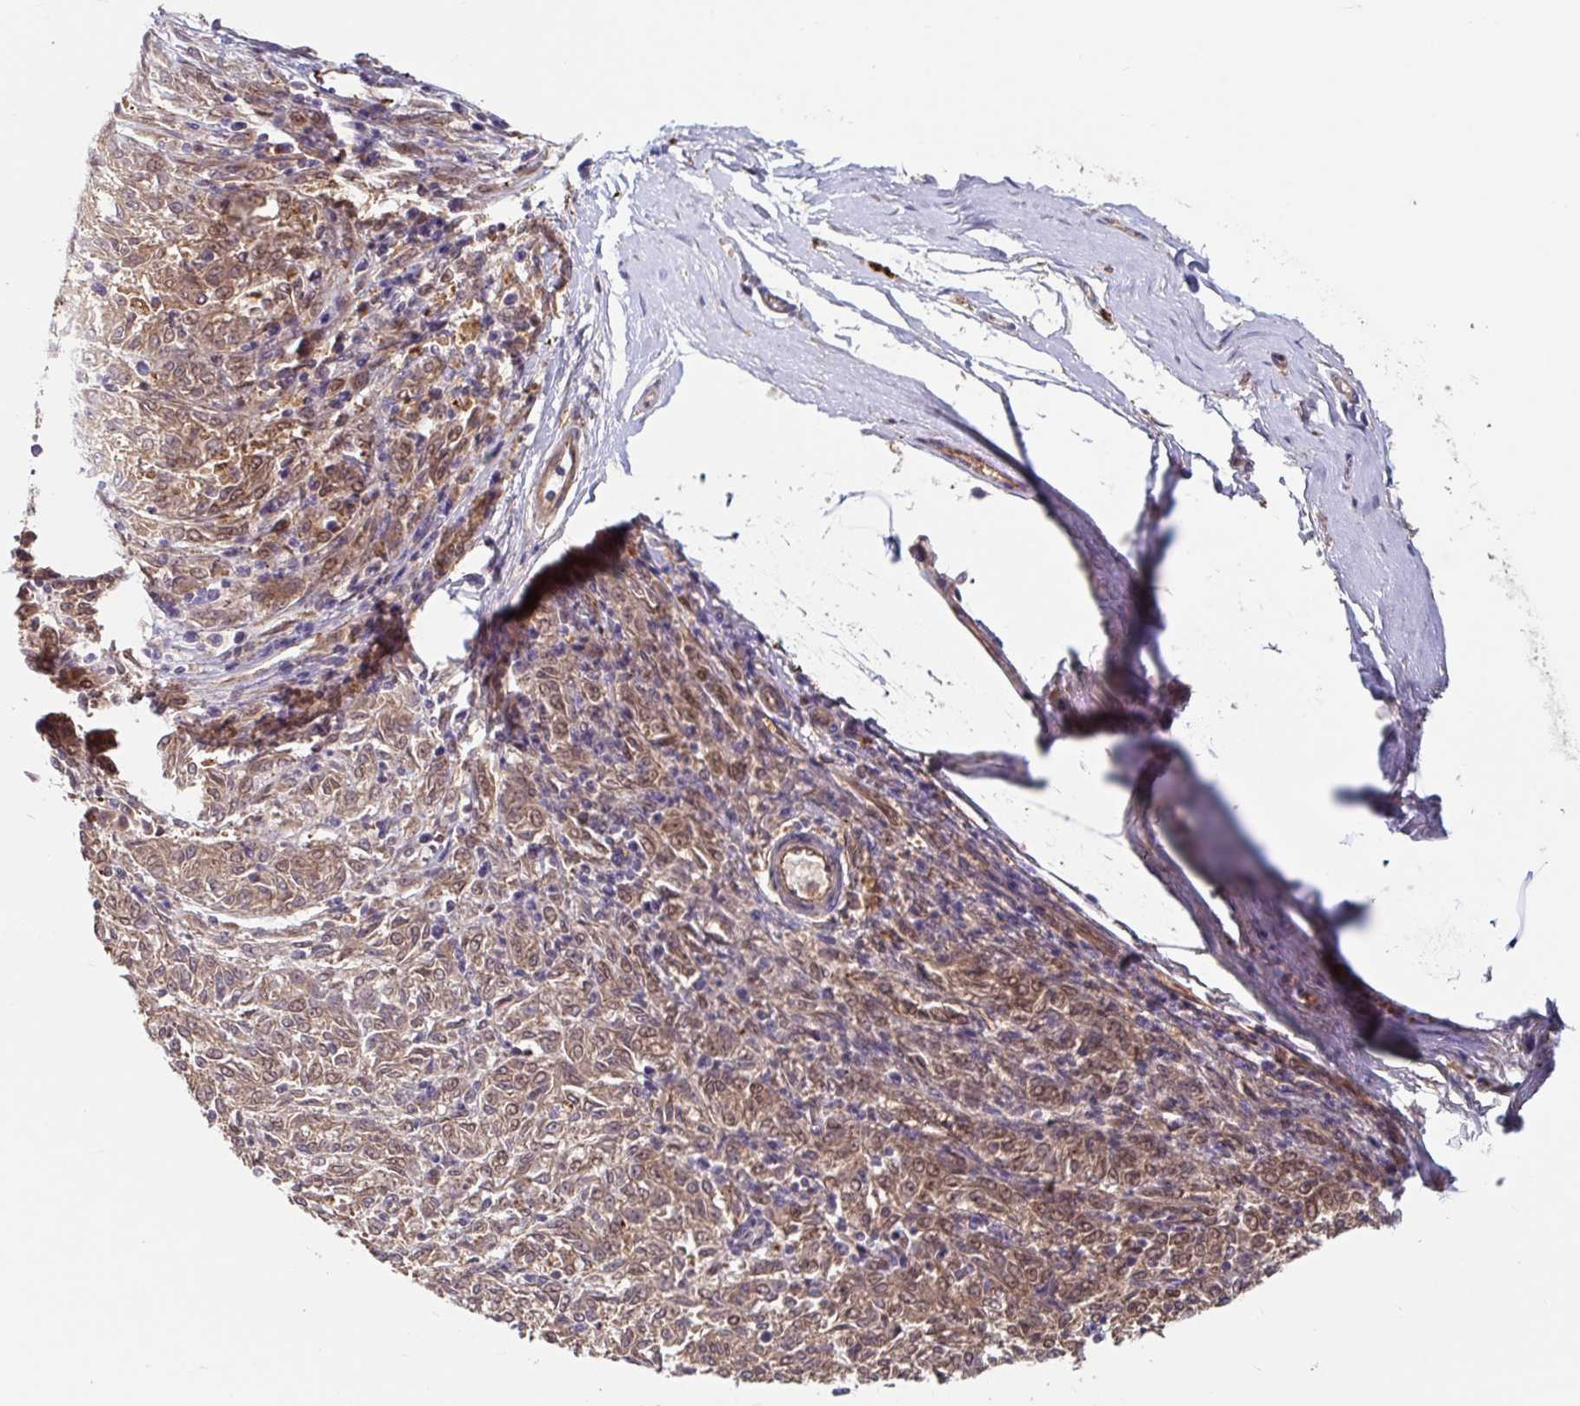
{"staining": {"intensity": "moderate", "quantity": ">75%", "location": "cytoplasmic/membranous,nuclear"}, "tissue": "melanoma", "cell_type": "Tumor cells", "image_type": "cancer", "snomed": [{"axis": "morphology", "description": "Malignant melanoma, NOS"}, {"axis": "topography", "description": "Skin"}], "caption": "The histopathology image demonstrates immunohistochemical staining of malignant melanoma. There is moderate cytoplasmic/membranous and nuclear expression is identified in about >75% of tumor cells.", "gene": "STYXL1", "patient": {"sex": "female", "age": 72}}